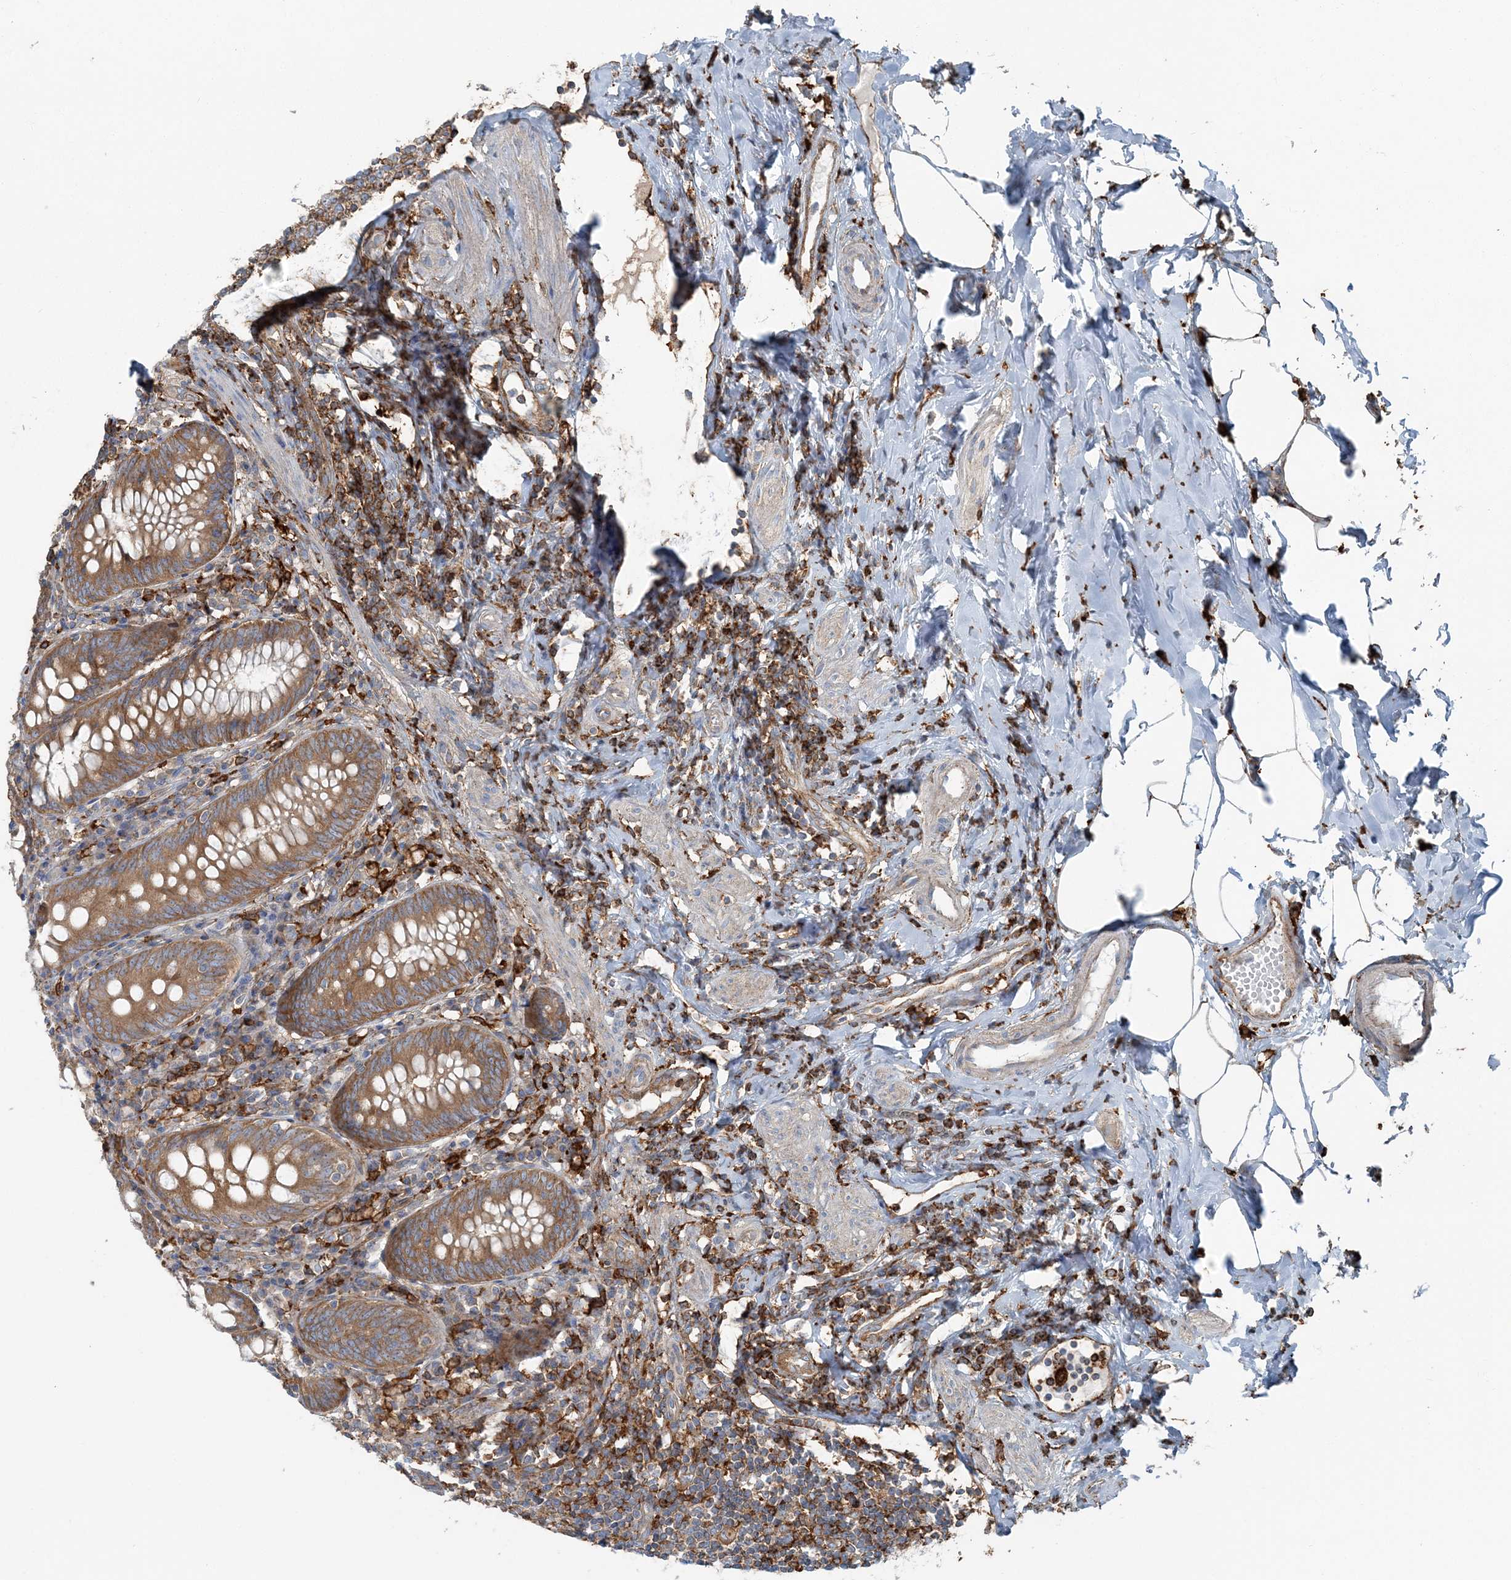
{"staining": {"intensity": "strong", "quantity": ">75%", "location": "cytoplasmic/membranous"}, "tissue": "appendix", "cell_type": "Glandular cells", "image_type": "normal", "snomed": [{"axis": "morphology", "description": "Normal tissue, NOS"}, {"axis": "topography", "description": "Appendix"}], "caption": "This photomicrograph exhibits immunohistochemistry staining of normal human appendix, with high strong cytoplasmic/membranous expression in approximately >75% of glandular cells.", "gene": "SNX2", "patient": {"sex": "female", "age": 54}}